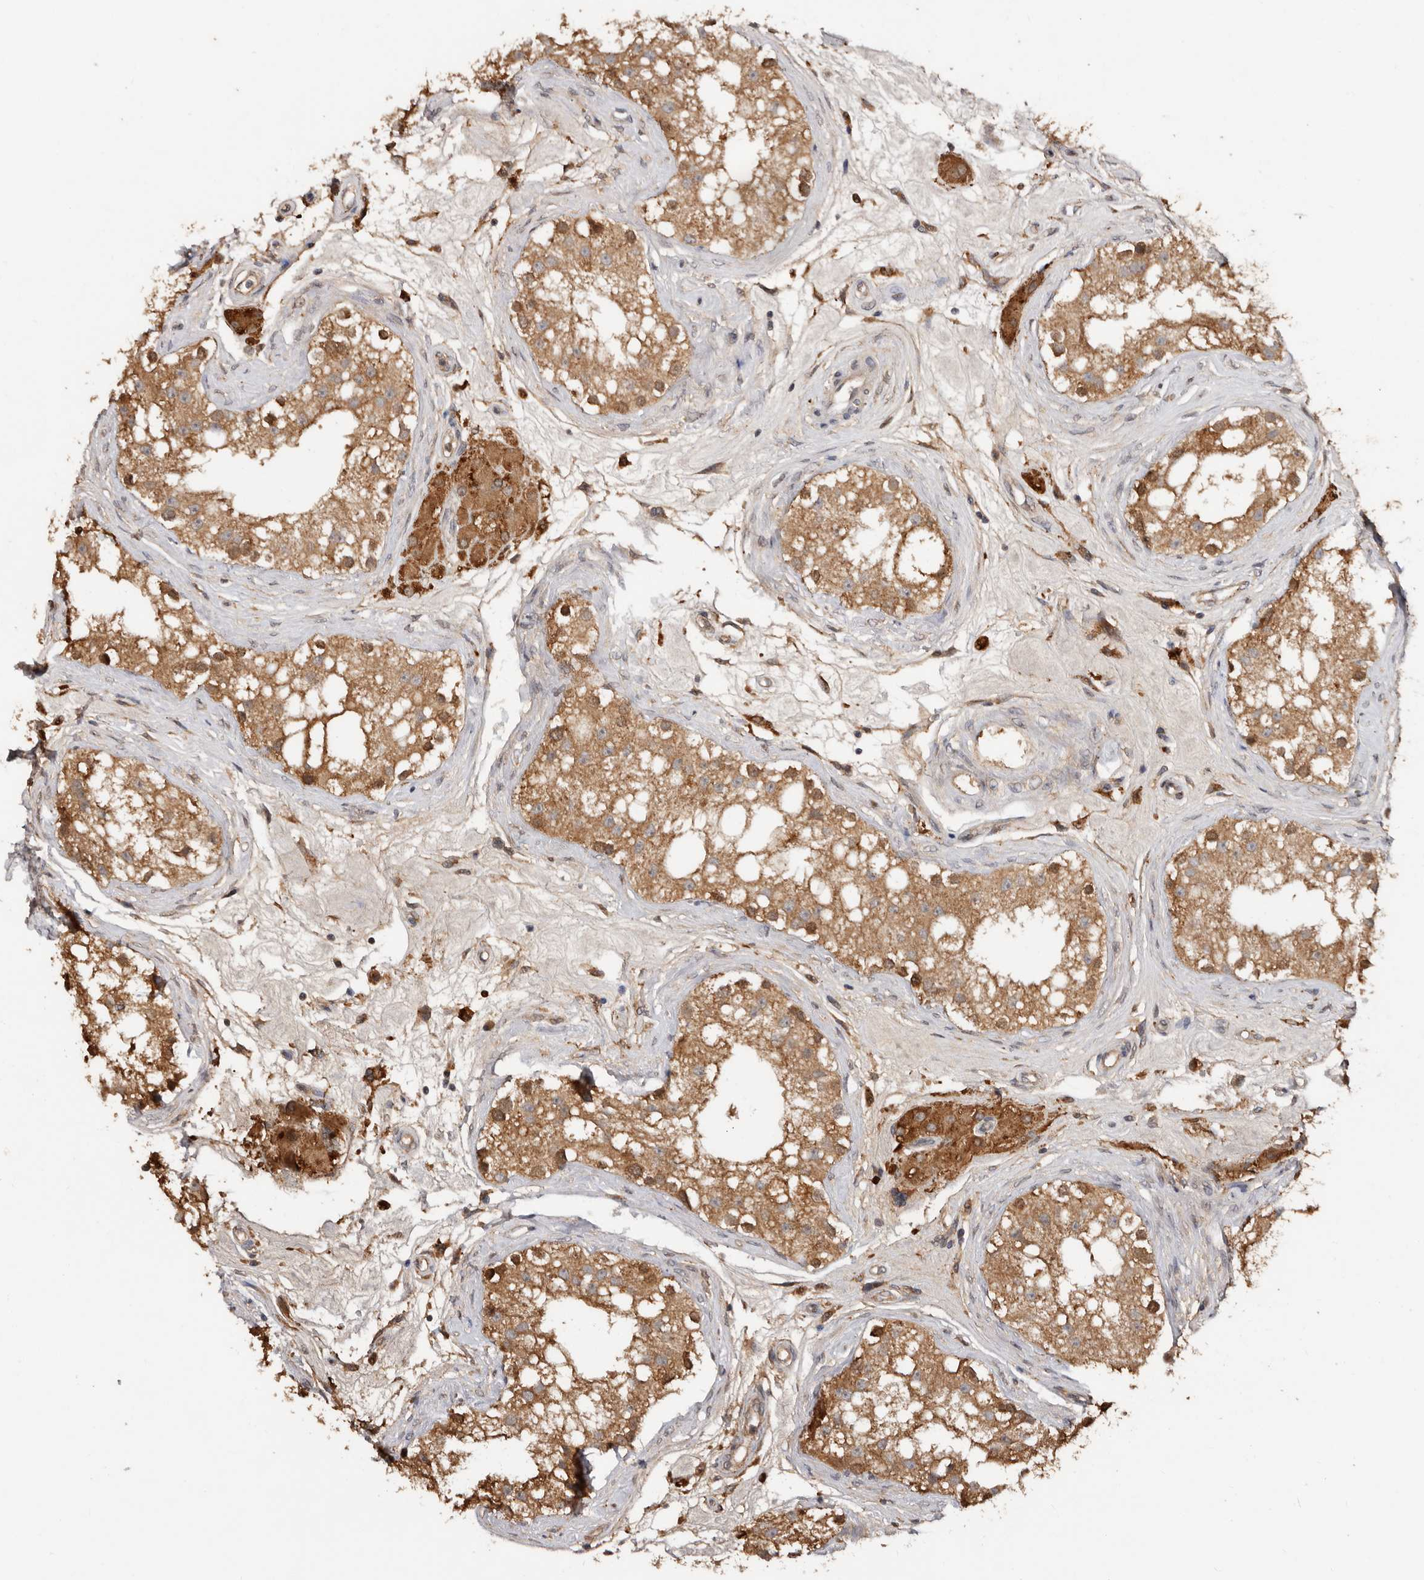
{"staining": {"intensity": "moderate", "quantity": ">75%", "location": "cytoplasmic/membranous"}, "tissue": "testis", "cell_type": "Cells in seminiferous ducts", "image_type": "normal", "snomed": [{"axis": "morphology", "description": "Normal tissue, NOS"}, {"axis": "topography", "description": "Testis"}], "caption": "Protein analysis of benign testis demonstrates moderate cytoplasmic/membranous positivity in approximately >75% of cells in seminiferous ducts.", "gene": "RSPO2", "patient": {"sex": "male", "age": 84}}